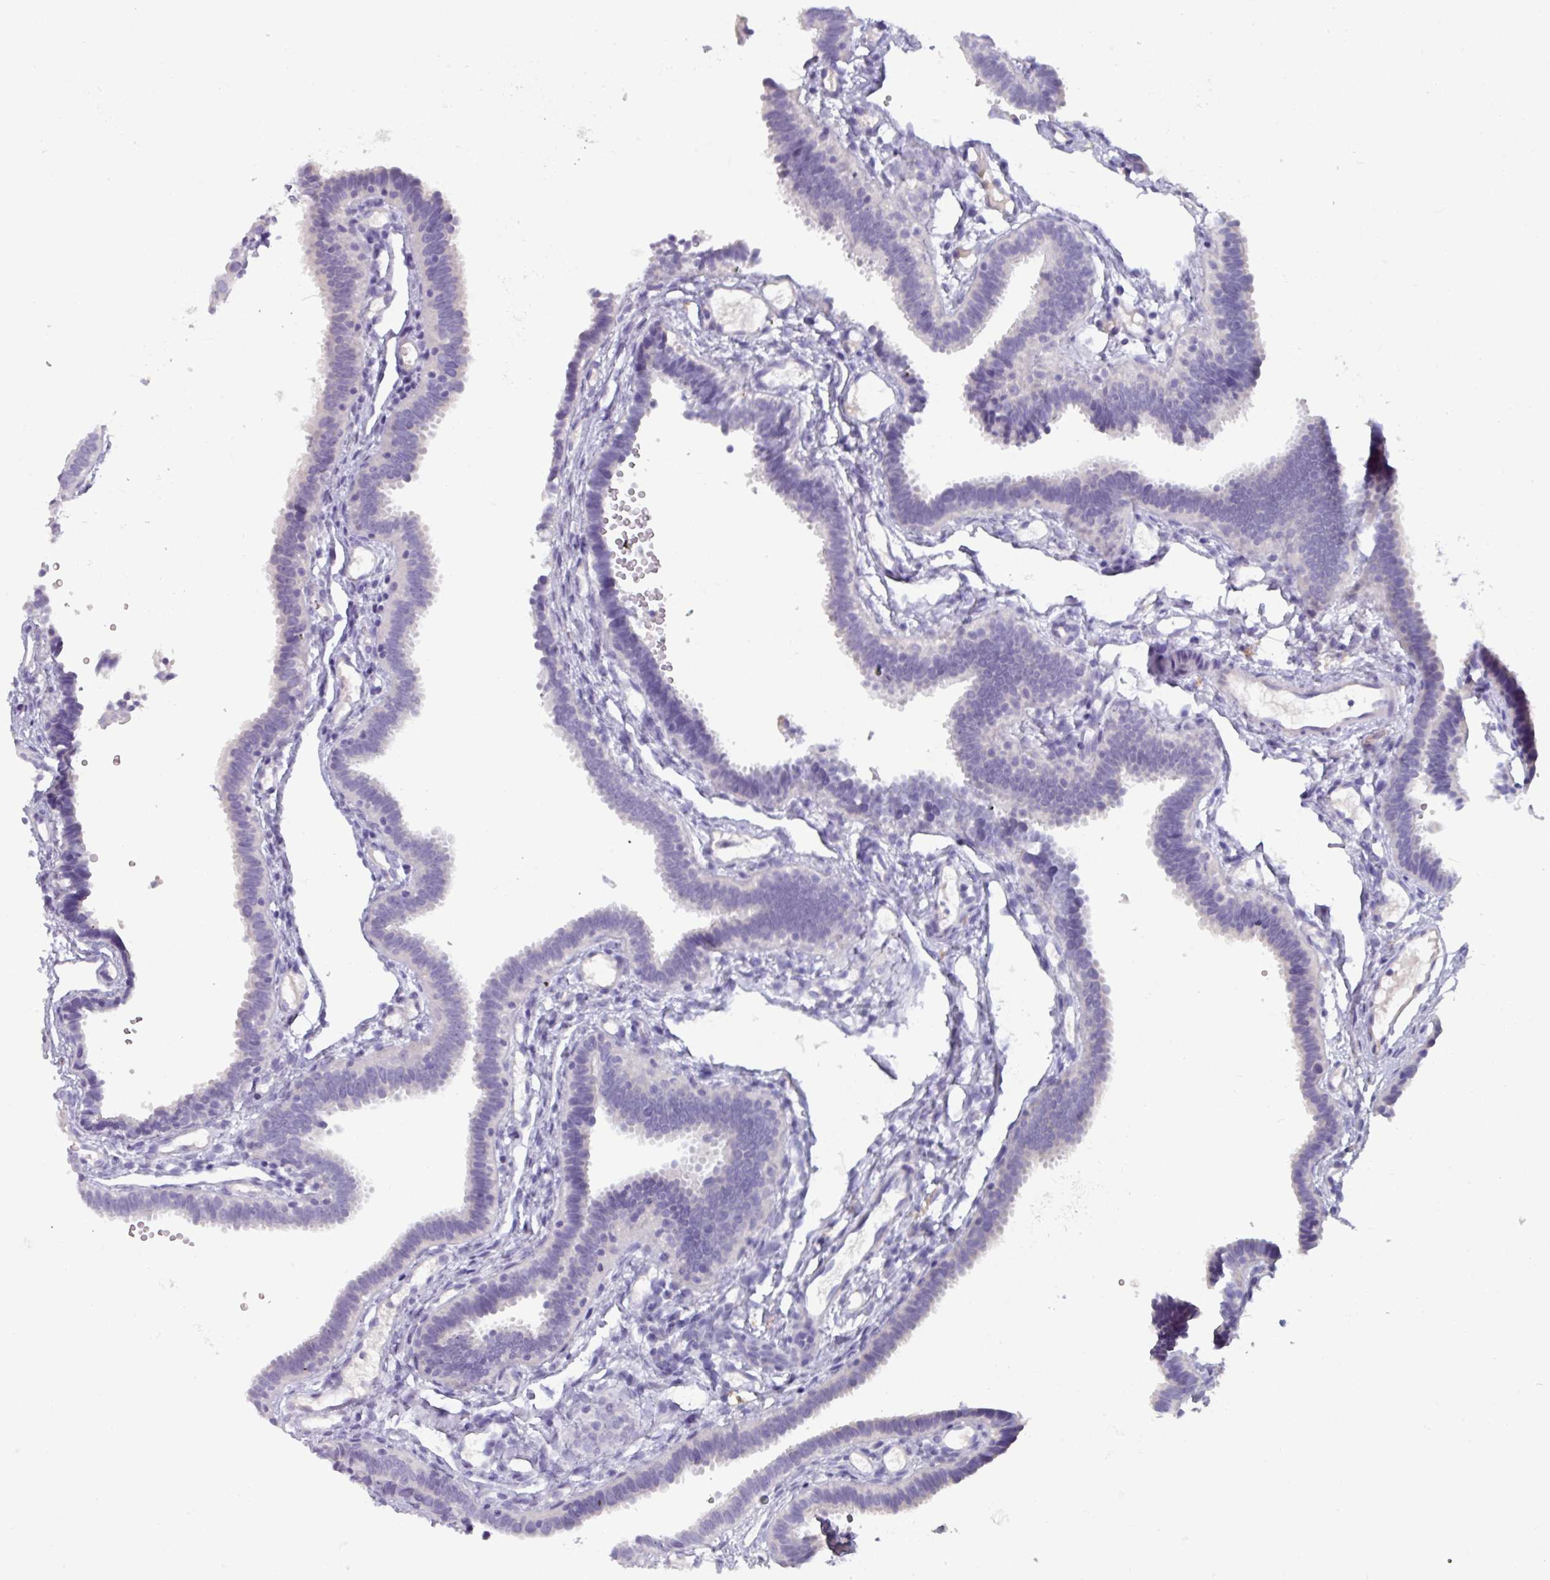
{"staining": {"intensity": "negative", "quantity": "none", "location": "none"}, "tissue": "fallopian tube", "cell_type": "Glandular cells", "image_type": "normal", "snomed": [{"axis": "morphology", "description": "Normal tissue, NOS"}, {"axis": "topography", "description": "Fallopian tube"}], "caption": "Immunohistochemistry of unremarkable fallopian tube displays no positivity in glandular cells.", "gene": "OR2T10", "patient": {"sex": "female", "age": 37}}